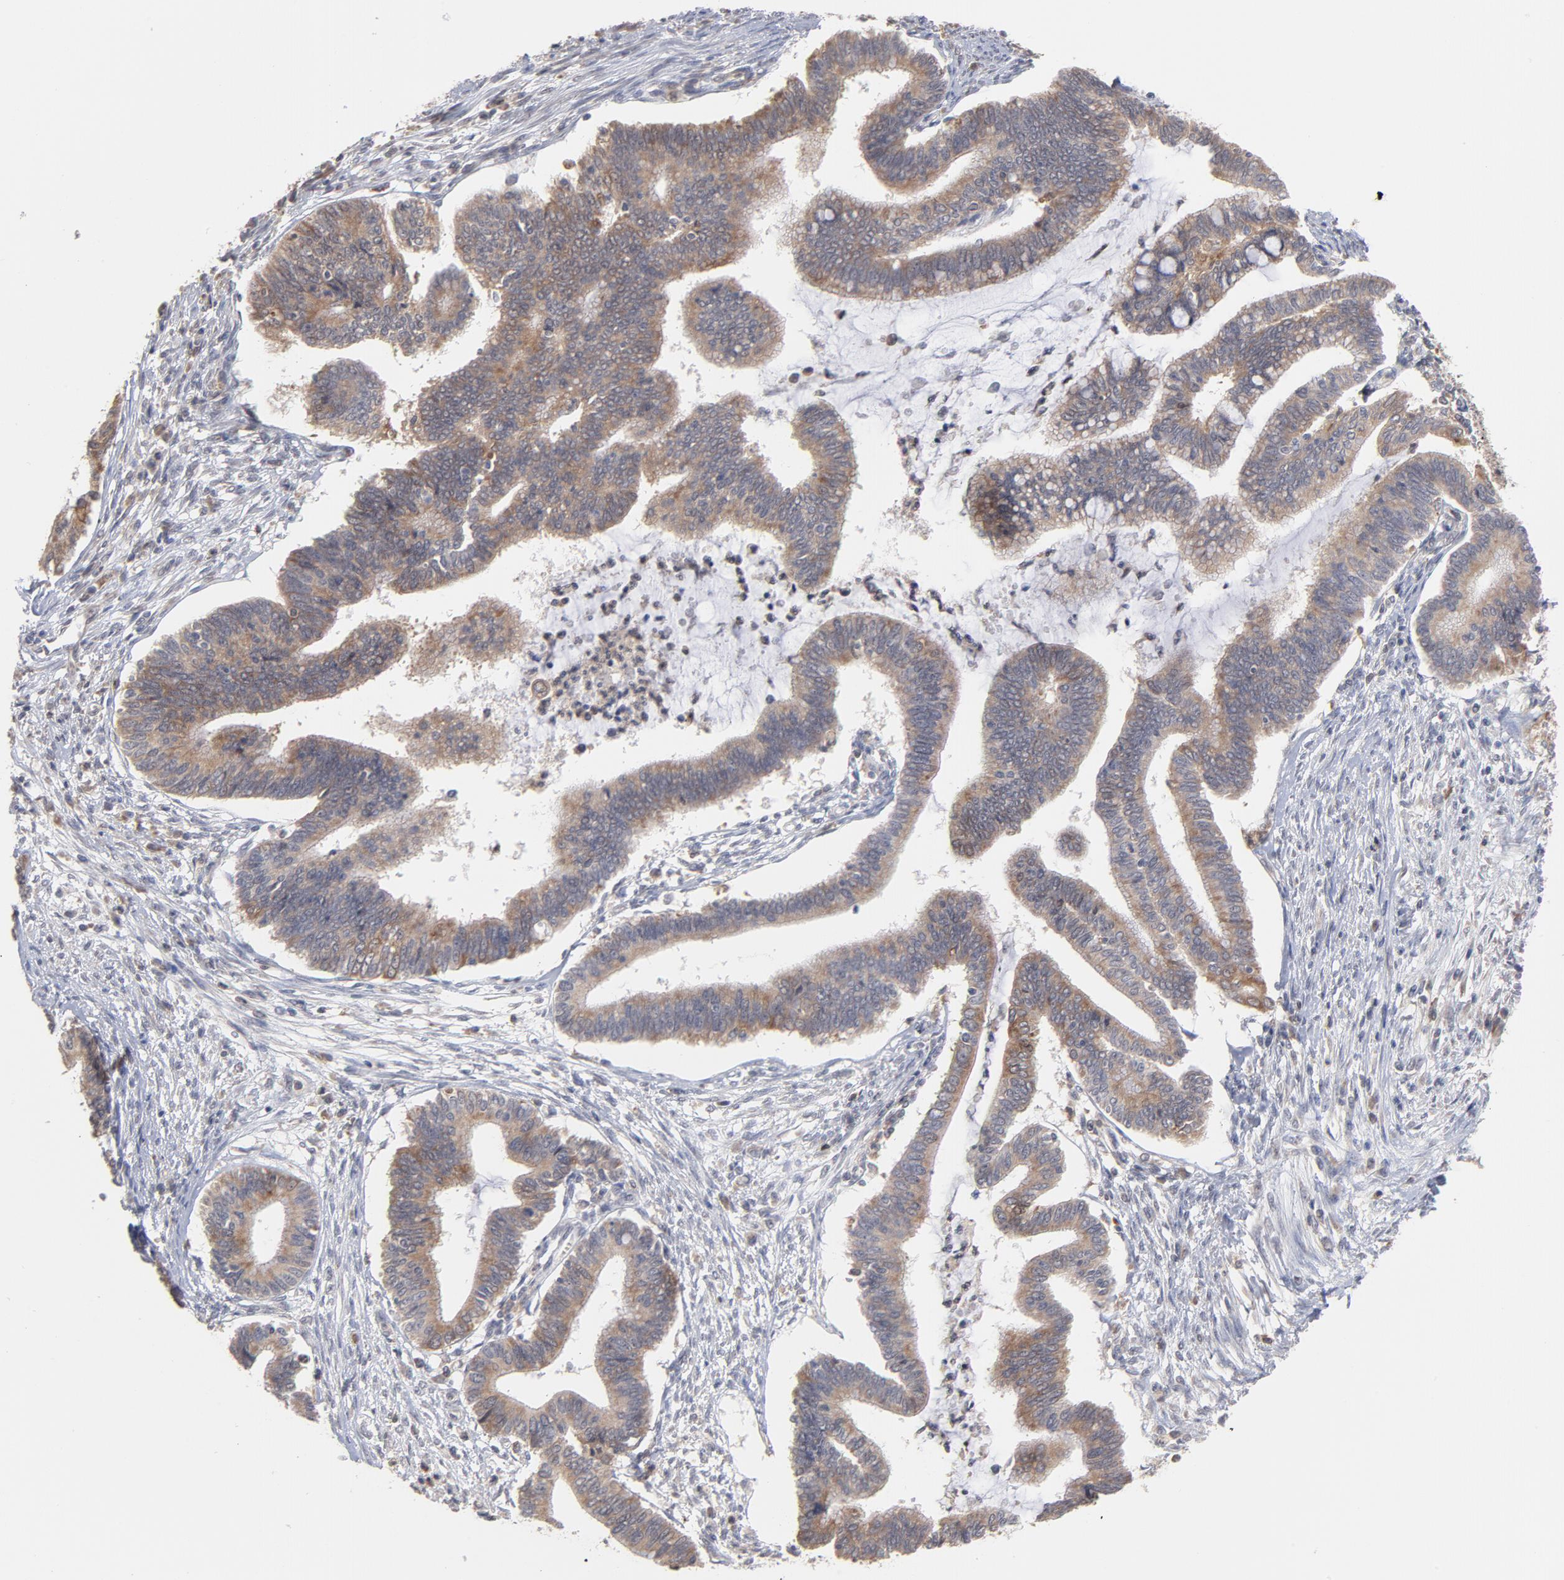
{"staining": {"intensity": "weak", "quantity": ">75%", "location": "cytoplasmic/membranous"}, "tissue": "cervical cancer", "cell_type": "Tumor cells", "image_type": "cancer", "snomed": [{"axis": "morphology", "description": "Adenocarcinoma, NOS"}, {"axis": "topography", "description": "Cervix"}], "caption": "IHC micrograph of neoplastic tissue: adenocarcinoma (cervical) stained using immunohistochemistry (IHC) reveals low levels of weak protein expression localized specifically in the cytoplasmic/membranous of tumor cells, appearing as a cytoplasmic/membranous brown color.", "gene": "OAS1", "patient": {"sex": "female", "age": 36}}